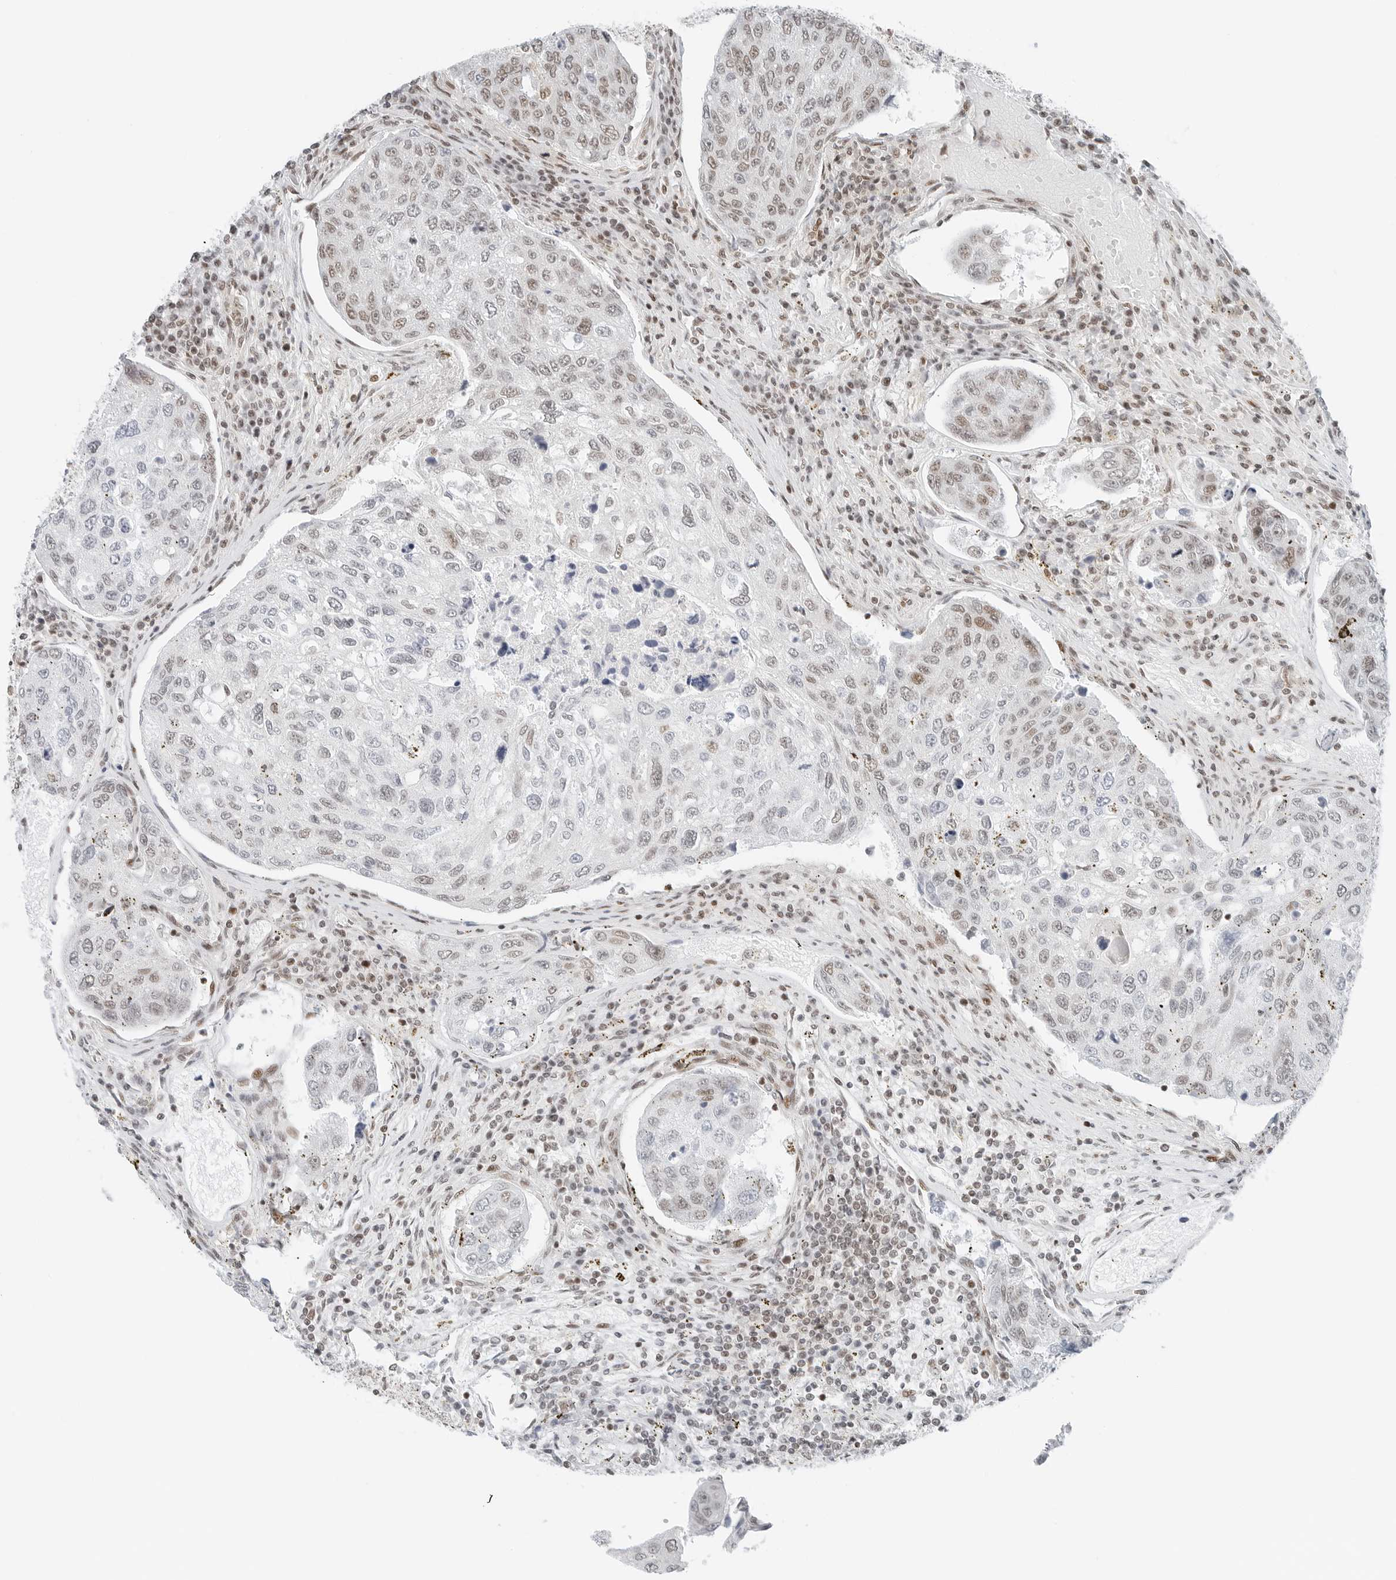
{"staining": {"intensity": "weak", "quantity": "25%-75%", "location": "nuclear"}, "tissue": "urothelial cancer", "cell_type": "Tumor cells", "image_type": "cancer", "snomed": [{"axis": "morphology", "description": "Urothelial carcinoma, High grade"}, {"axis": "topography", "description": "Lymph node"}, {"axis": "topography", "description": "Urinary bladder"}], "caption": "The immunohistochemical stain highlights weak nuclear staining in tumor cells of urothelial cancer tissue. The staining is performed using DAB brown chromogen to label protein expression. The nuclei are counter-stained blue using hematoxylin.", "gene": "CRTC2", "patient": {"sex": "male", "age": 51}}